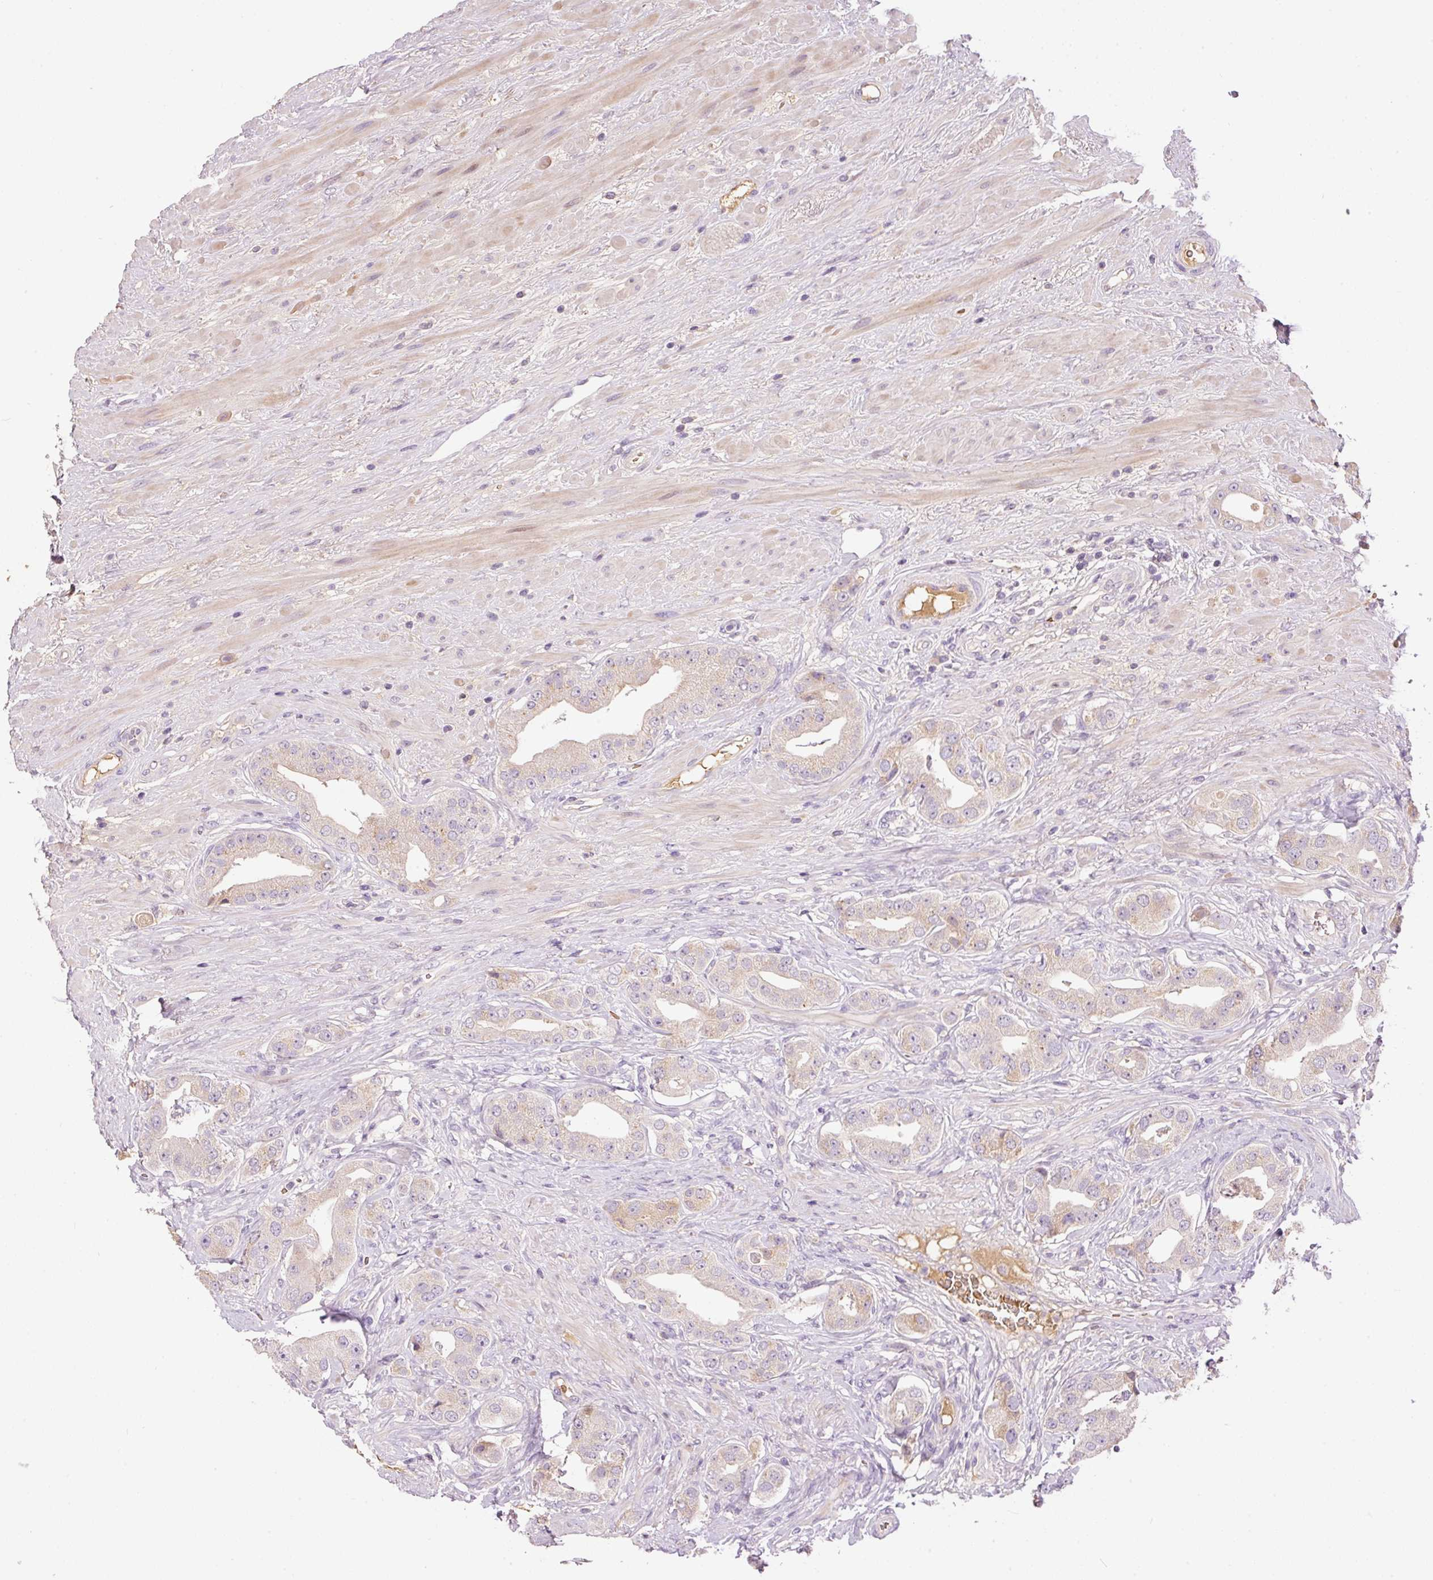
{"staining": {"intensity": "negative", "quantity": "none", "location": "none"}, "tissue": "prostate cancer", "cell_type": "Tumor cells", "image_type": "cancer", "snomed": [{"axis": "morphology", "description": "Adenocarcinoma, High grade"}, {"axis": "topography", "description": "Prostate"}], "caption": "Immunohistochemistry (IHC) of human prostate cancer shows no staining in tumor cells. (Stains: DAB (3,3'-diaminobenzidine) IHC with hematoxylin counter stain, Microscopy: brightfield microscopy at high magnification).", "gene": "CMTM8", "patient": {"sex": "male", "age": 63}}